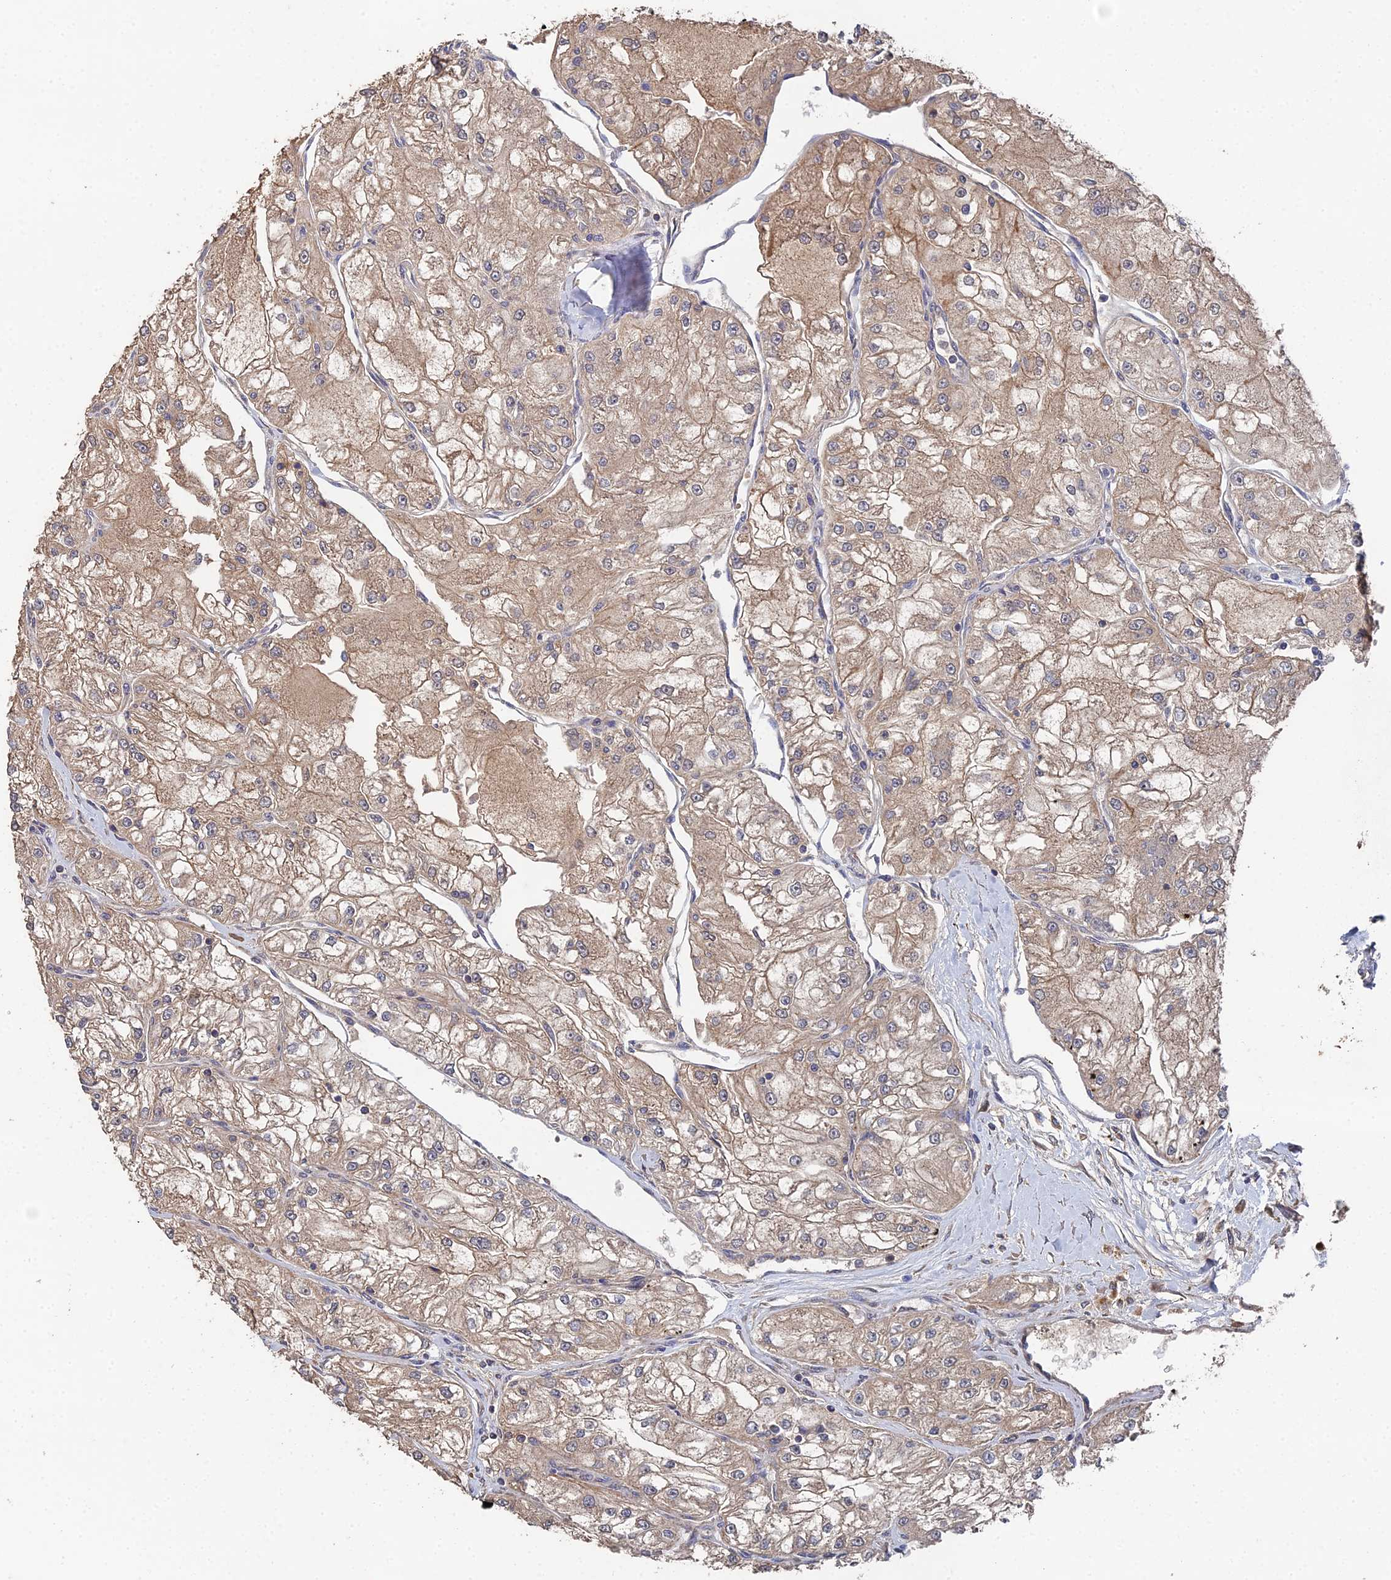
{"staining": {"intensity": "weak", "quantity": ">75%", "location": "cytoplasmic/membranous"}, "tissue": "renal cancer", "cell_type": "Tumor cells", "image_type": "cancer", "snomed": [{"axis": "morphology", "description": "Adenocarcinoma, NOS"}, {"axis": "topography", "description": "Kidney"}], "caption": "A micrograph of renal cancer stained for a protein exhibits weak cytoplasmic/membranous brown staining in tumor cells. (Brightfield microscopy of DAB IHC at high magnification).", "gene": "SPANXN4", "patient": {"sex": "female", "age": 72}}